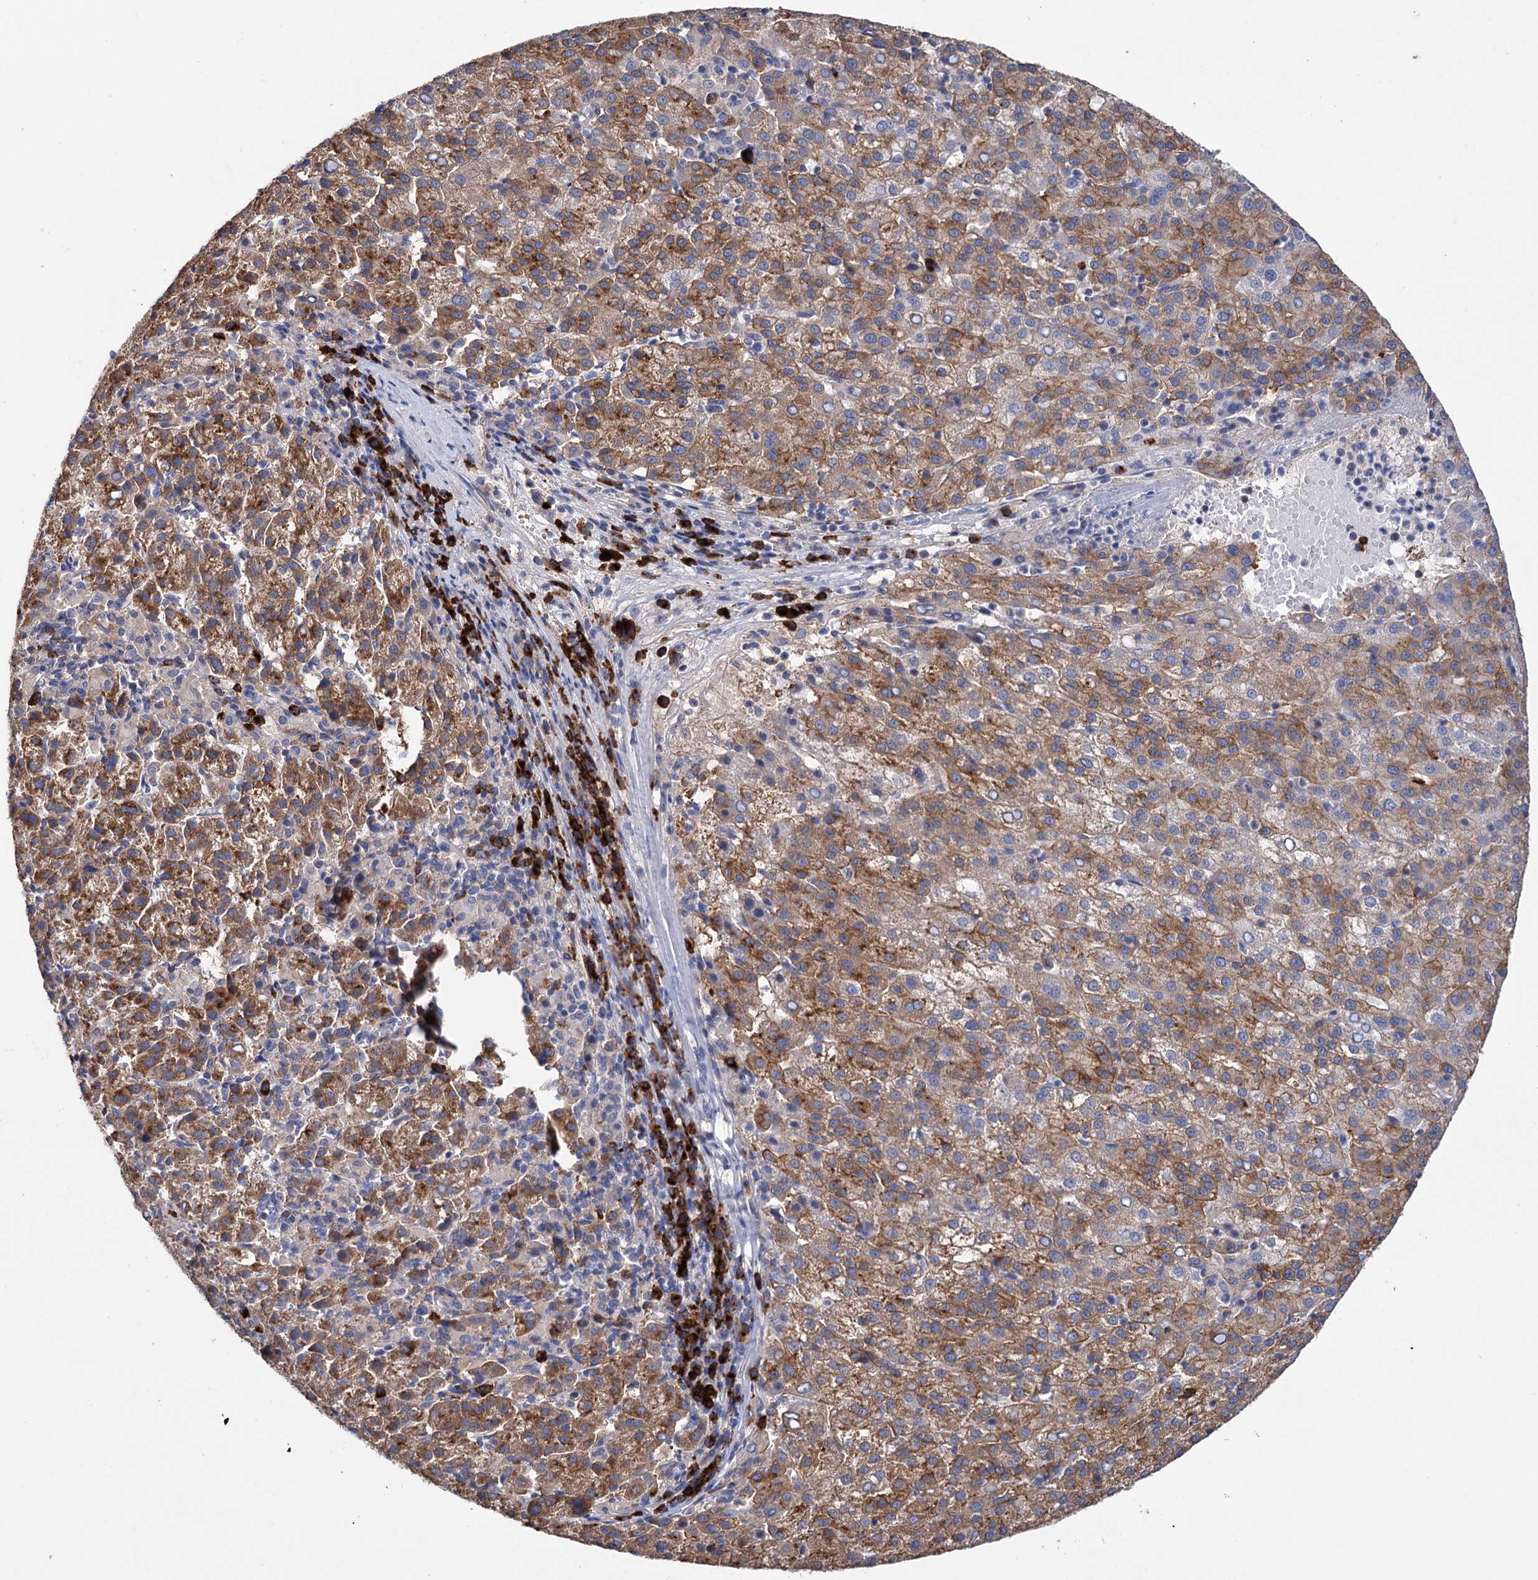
{"staining": {"intensity": "moderate", "quantity": ">75%", "location": "cytoplasmic/membranous"}, "tissue": "liver cancer", "cell_type": "Tumor cells", "image_type": "cancer", "snomed": [{"axis": "morphology", "description": "Carcinoma, Hepatocellular, NOS"}, {"axis": "topography", "description": "Liver"}], "caption": "This is an image of immunohistochemistry staining of liver cancer (hepatocellular carcinoma), which shows moderate positivity in the cytoplasmic/membranous of tumor cells.", "gene": "BBS4", "patient": {"sex": "female", "age": 58}}